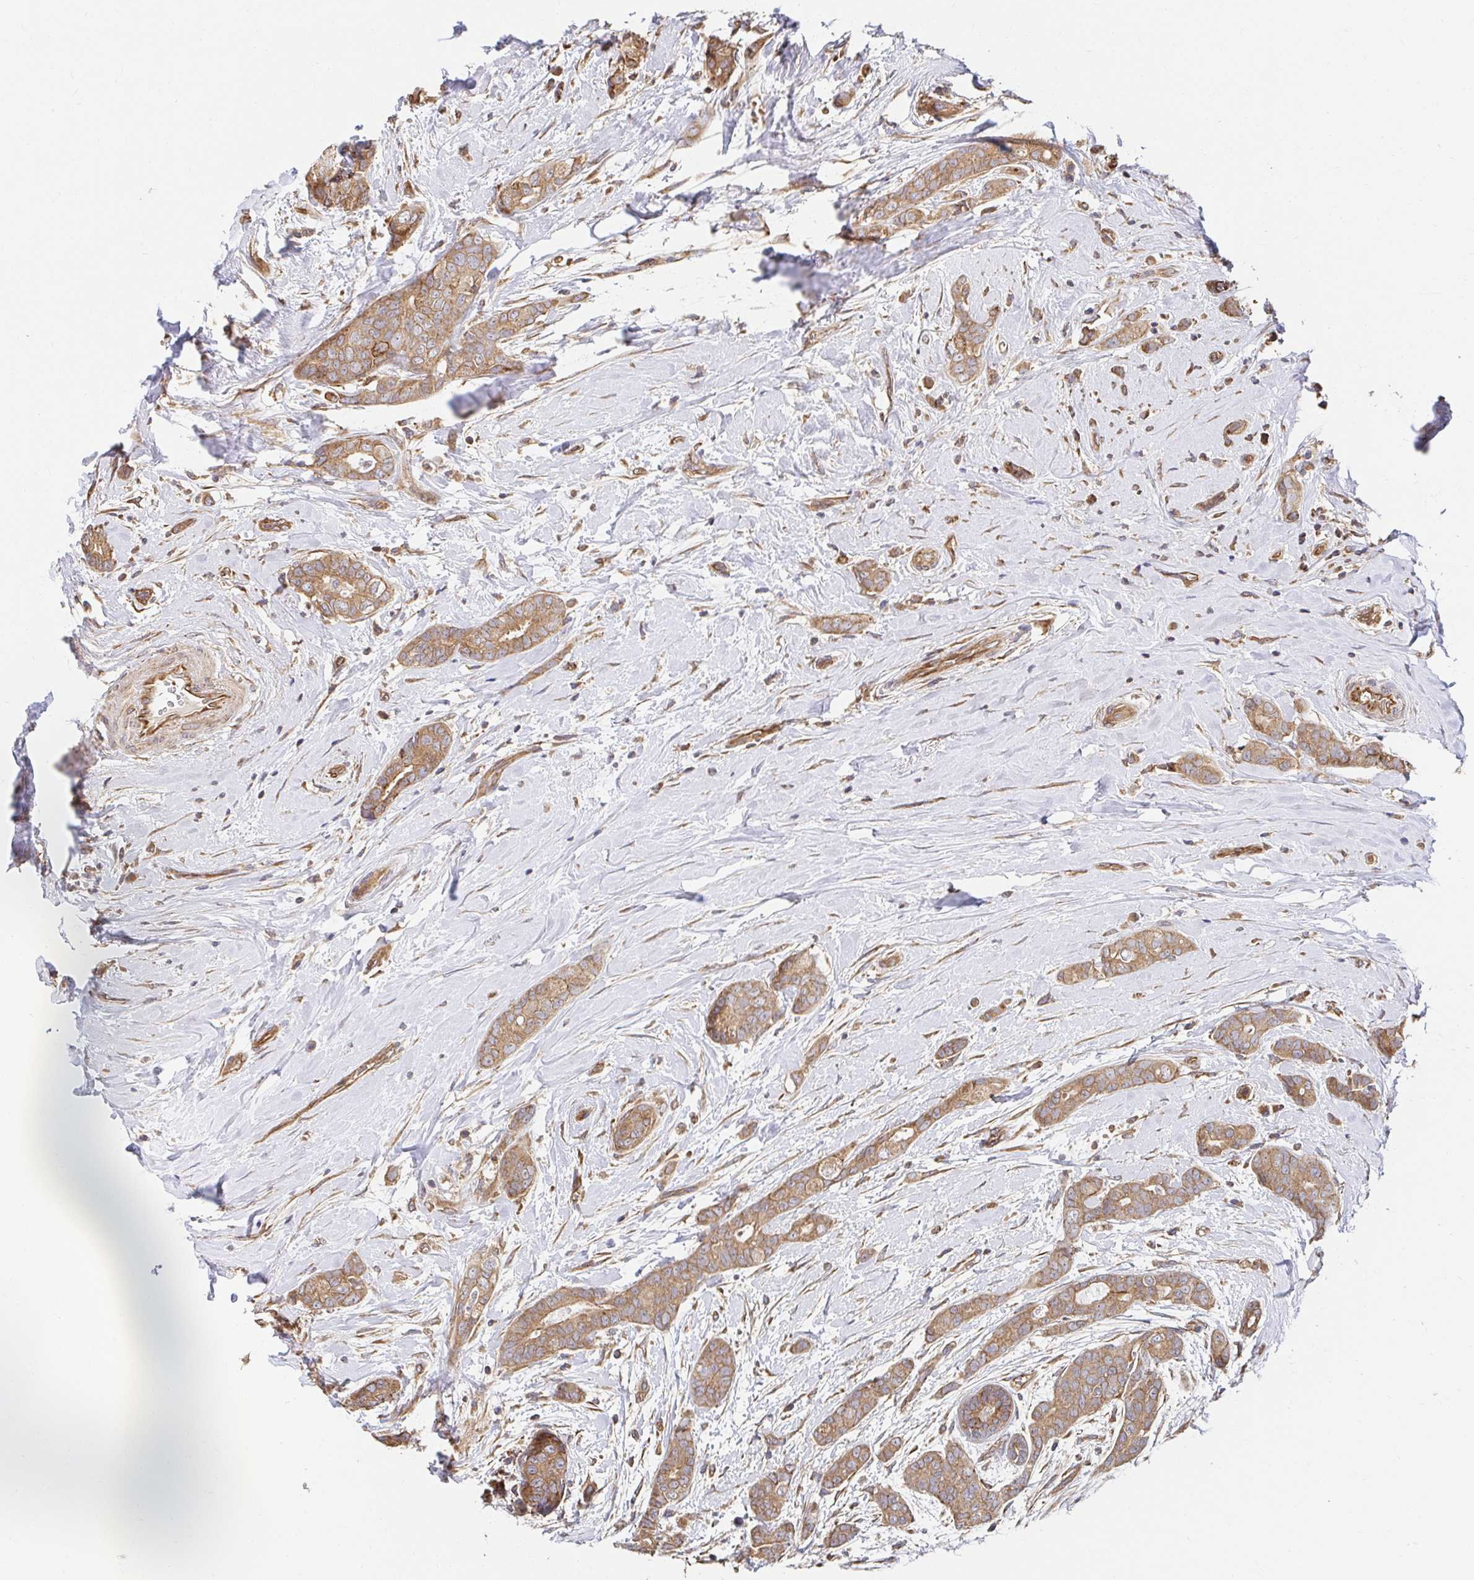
{"staining": {"intensity": "moderate", "quantity": ">75%", "location": "cytoplasmic/membranous"}, "tissue": "breast cancer", "cell_type": "Tumor cells", "image_type": "cancer", "snomed": [{"axis": "morphology", "description": "Duct carcinoma"}, {"axis": "topography", "description": "Breast"}], "caption": "Human breast infiltrating ductal carcinoma stained with a brown dye demonstrates moderate cytoplasmic/membranous positive expression in about >75% of tumor cells.", "gene": "APBB1", "patient": {"sex": "female", "age": 45}}